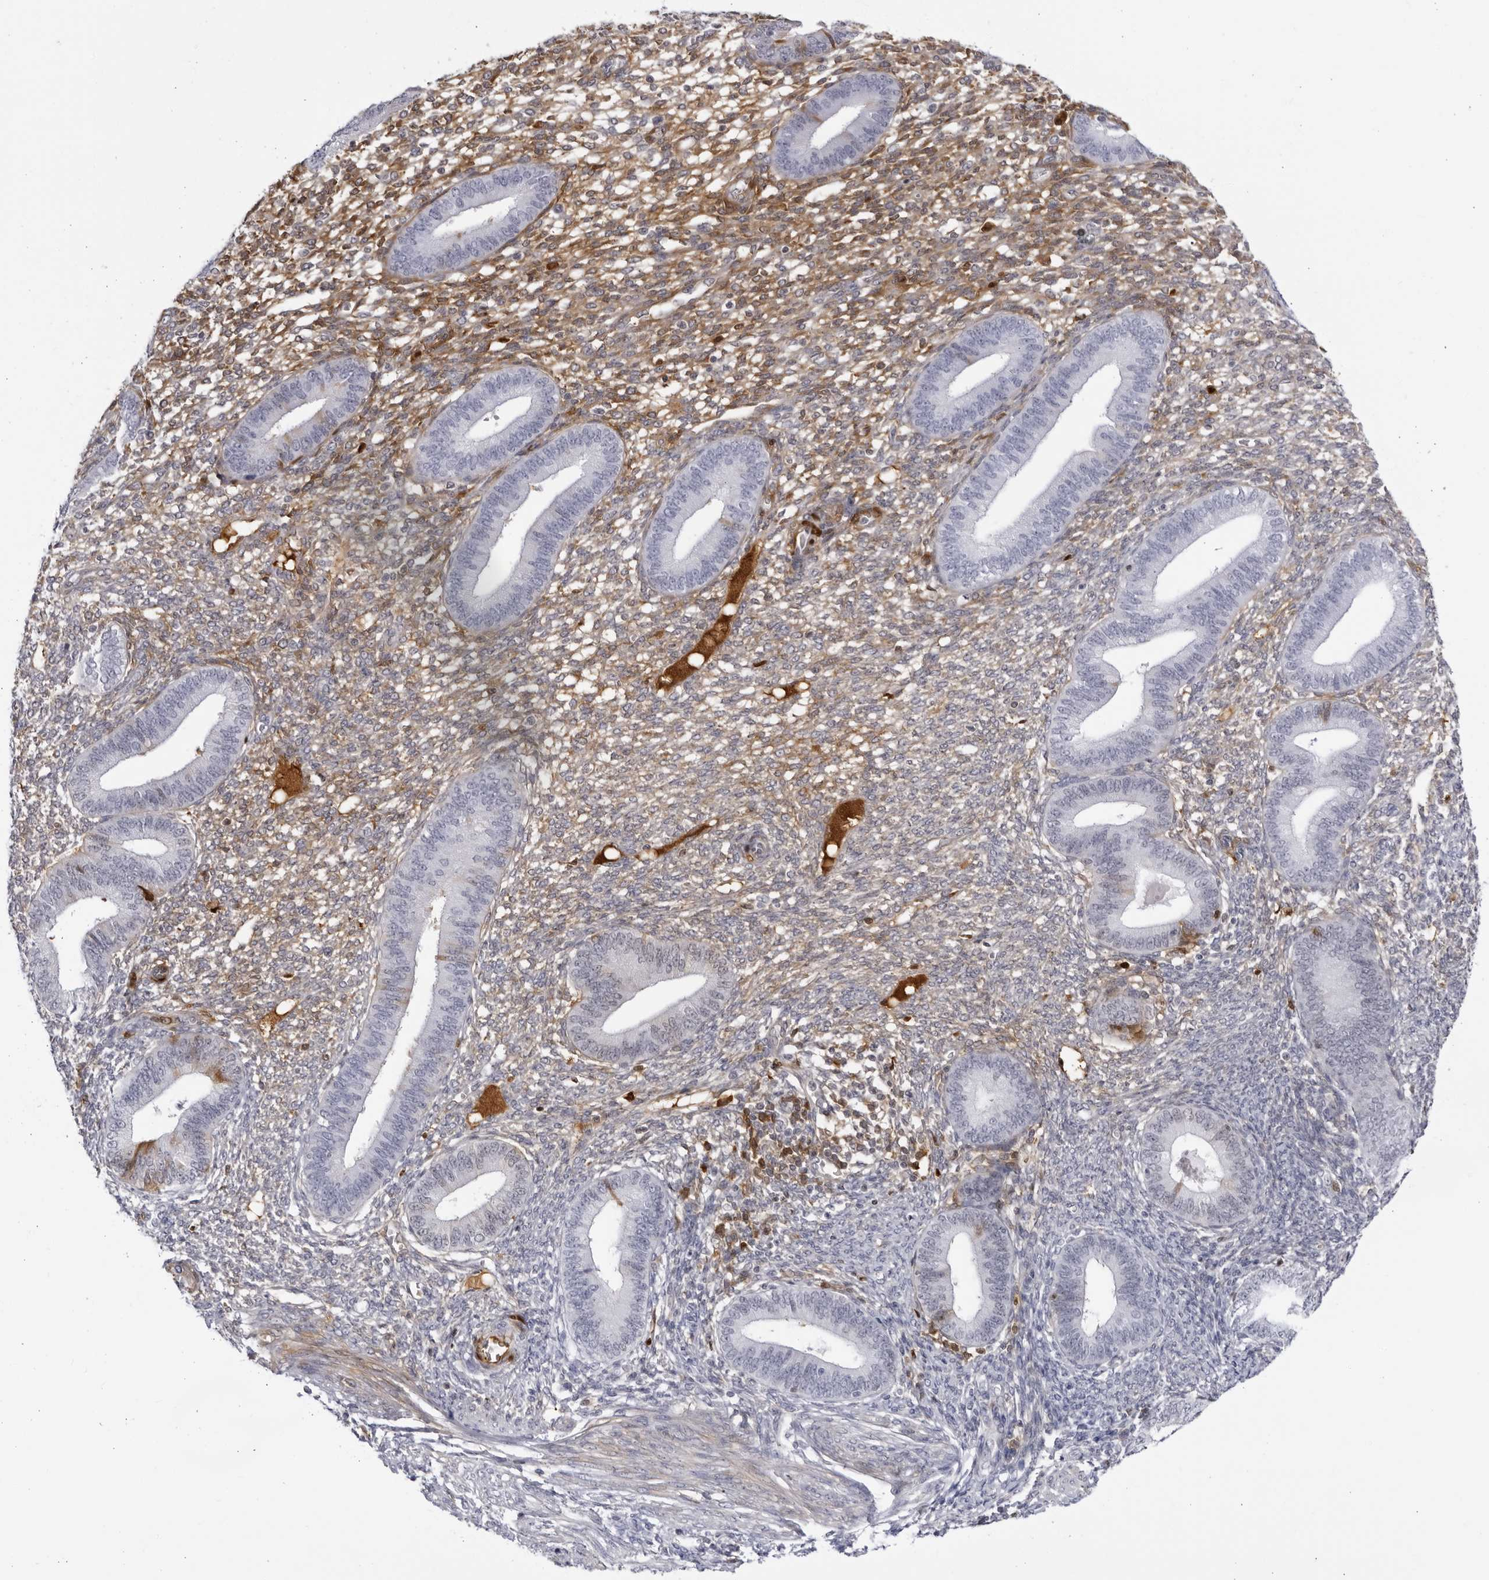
{"staining": {"intensity": "moderate", "quantity": "25%-75%", "location": "cytoplasmic/membranous"}, "tissue": "endometrium", "cell_type": "Cells in endometrial stroma", "image_type": "normal", "snomed": [{"axis": "morphology", "description": "Normal tissue, NOS"}, {"axis": "topography", "description": "Endometrium"}], "caption": "Immunohistochemistry (DAB) staining of normal human endometrium exhibits moderate cytoplasmic/membranous protein positivity in about 25%-75% of cells in endometrial stroma.", "gene": "CNBD1", "patient": {"sex": "female", "age": 46}}